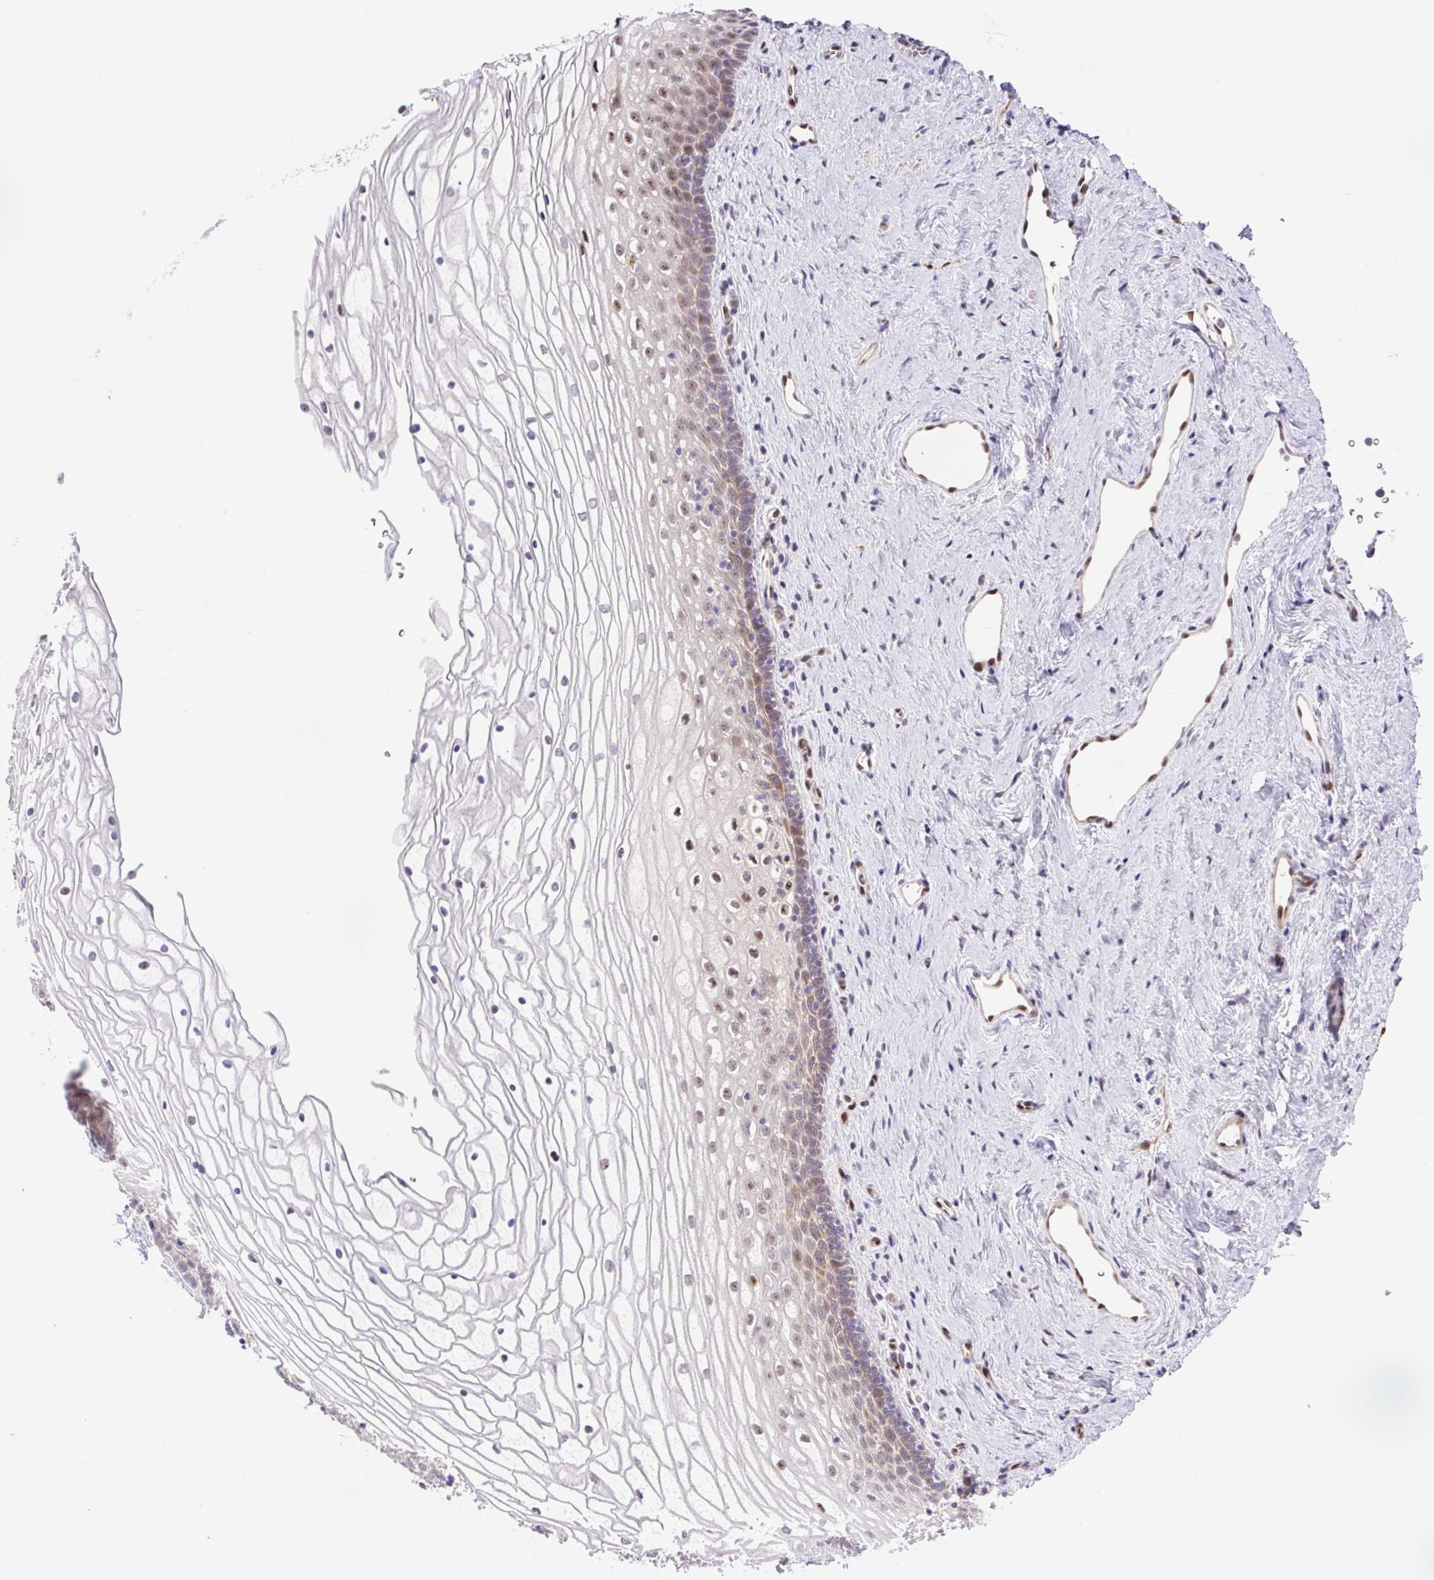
{"staining": {"intensity": "moderate", "quantity": "25%-75%", "location": "nuclear"}, "tissue": "vagina", "cell_type": "Squamous epithelial cells", "image_type": "normal", "snomed": [{"axis": "morphology", "description": "Normal tissue, NOS"}, {"axis": "topography", "description": "Vagina"}], "caption": "About 25%-75% of squamous epithelial cells in normal vagina demonstrate moderate nuclear protein positivity as visualized by brown immunohistochemical staining.", "gene": "ERG", "patient": {"sex": "female", "age": 45}}